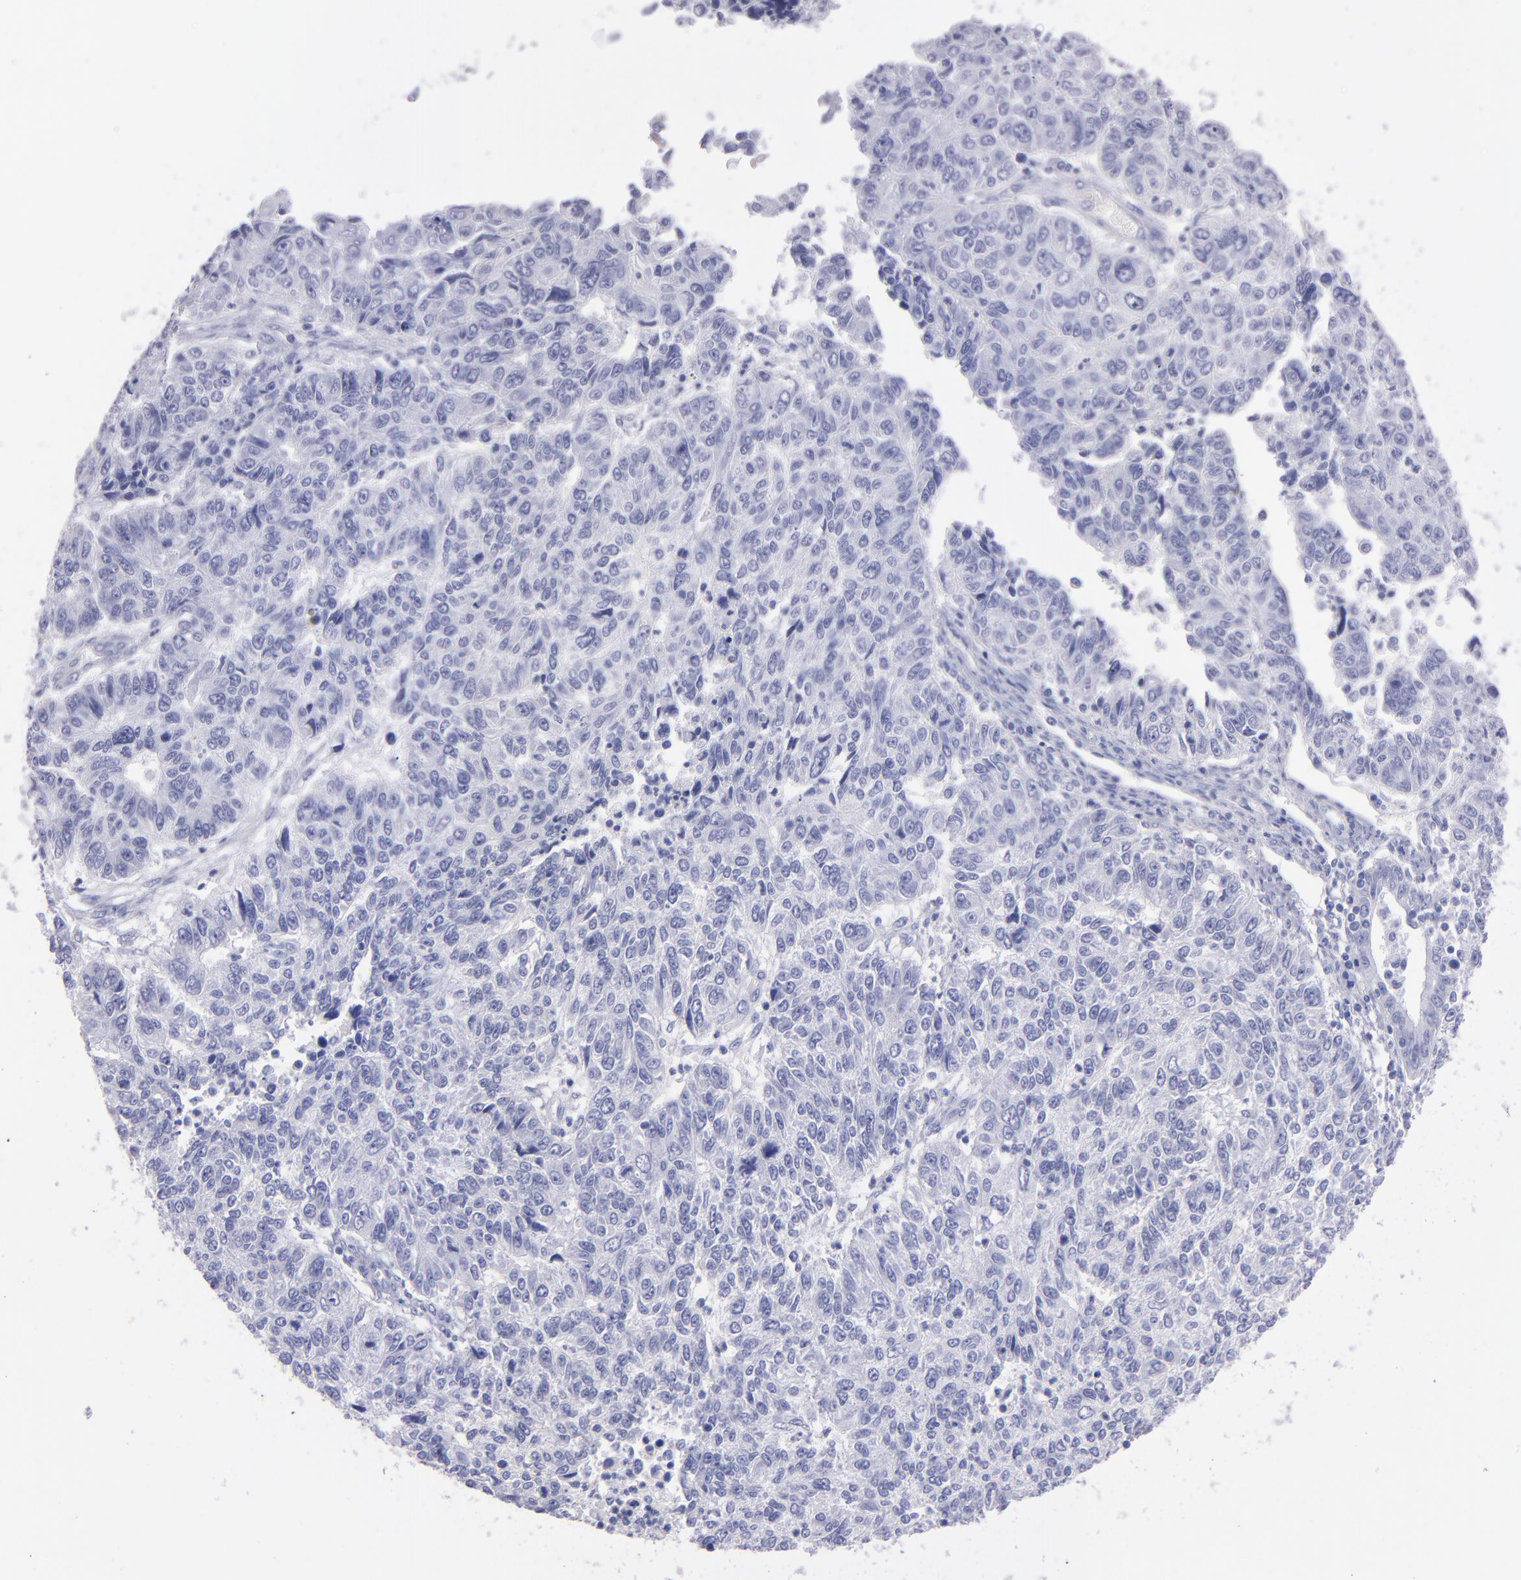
{"staining": {"intensity": "negative", "quantity": "none", "location": "none"}, "tissue": "endometrial cancer", "cell_type": "Tumor cells", "image_type": "cancer", "snomed": [{"axis": "morphology", "description": "Adenocarcinoma, NOS"}, {"axis": "topography", "description": "Endometrium"}], "caption": "Immunohistochemical staining of human endometrial cancer exhibits no significant expression in tumor cells.", "gene": "TG", "patient": {"sex": "female", "age": 42}}